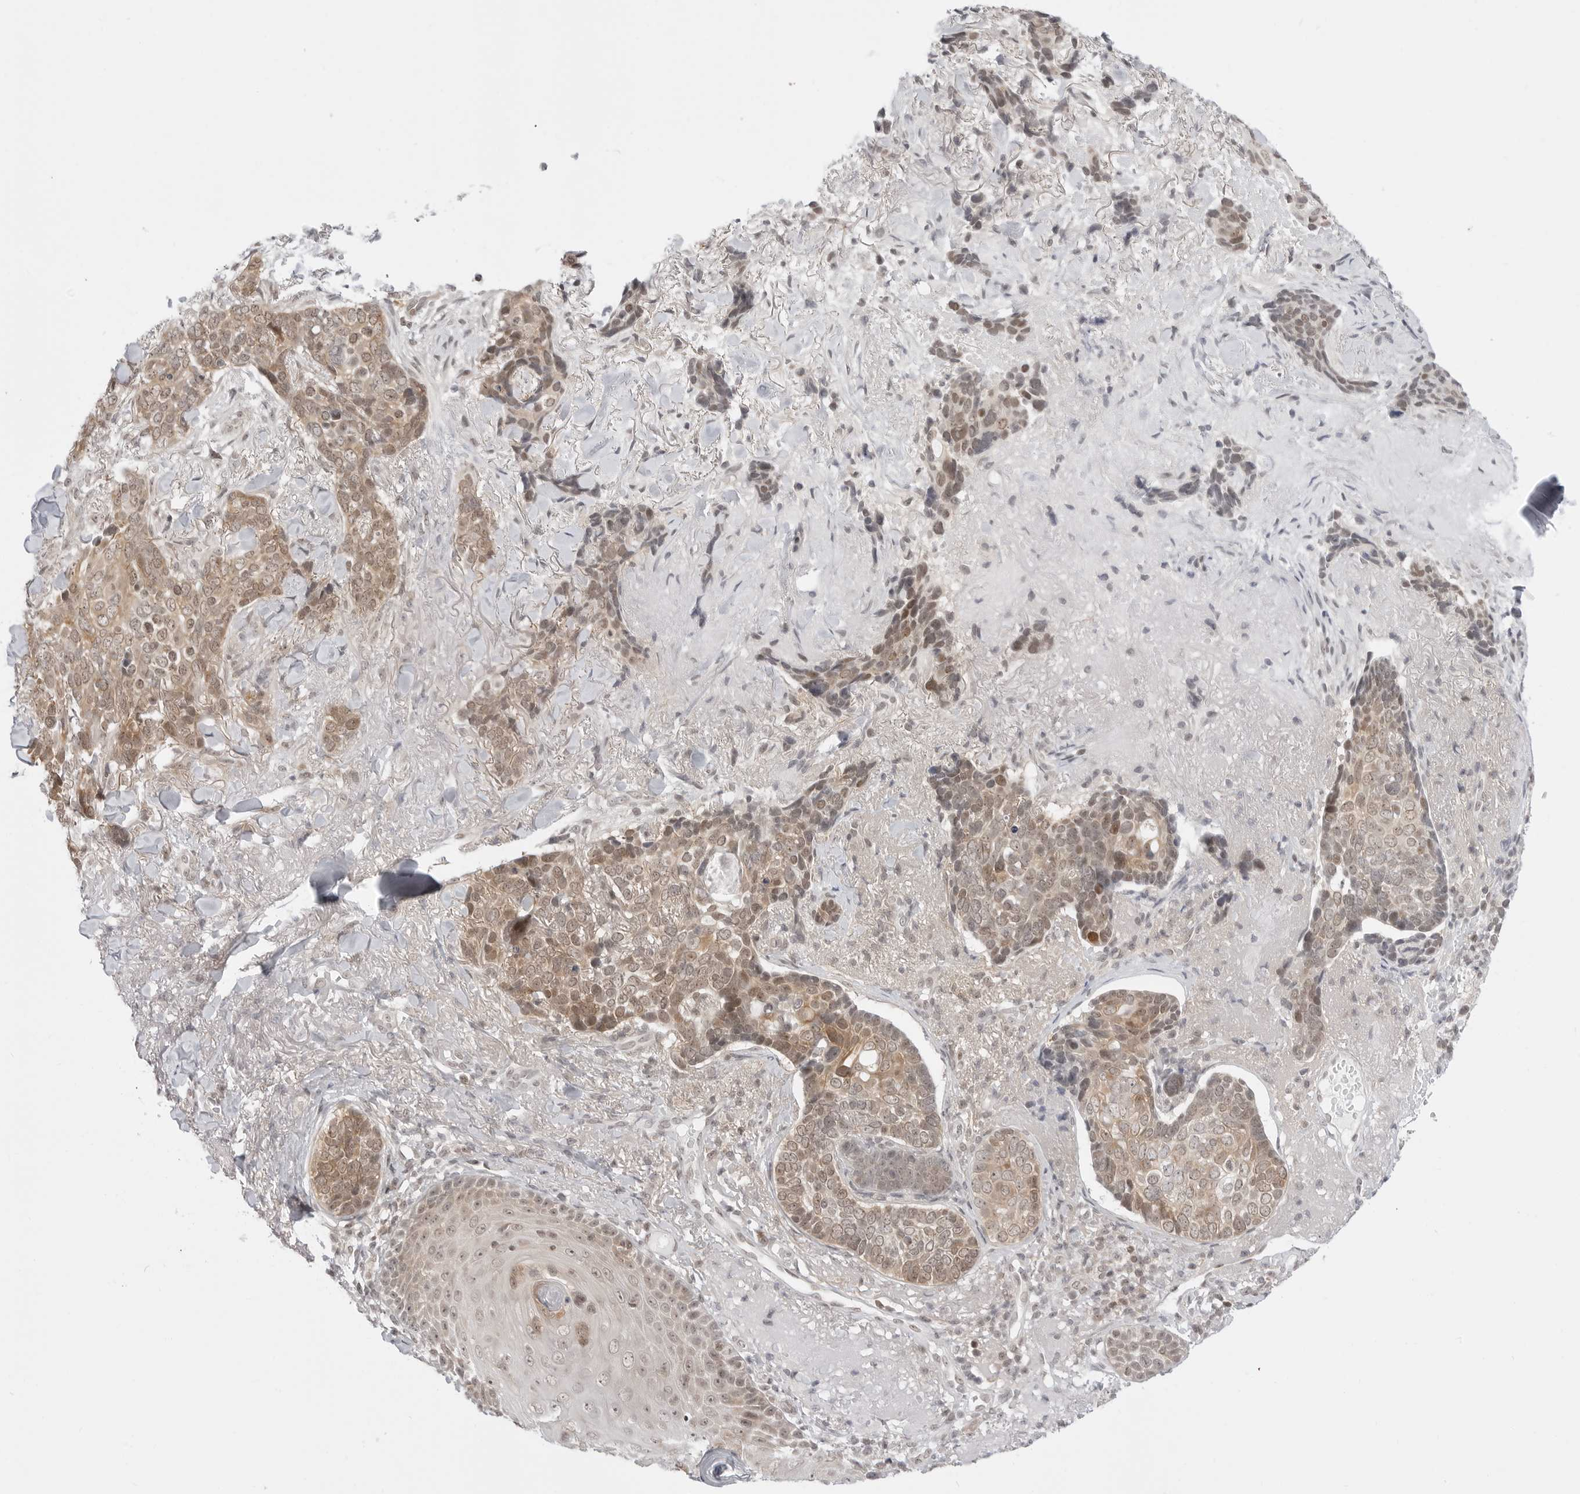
{"staining": {"intensity": "moderate", "quantity": "25%-75%", "location": "cytoplasmic/membranous,nuclear"}, "tissue": "skin cancer", "cell_type": "Tumor cells", "image_type": "cancer", "snomed": [{"axis": "morphology", "description": "Basal cell carcinoma"}, {"axis": "topography", "description": "Skin"}], "caption": "Protein expression analysis of human skin cancer (basal cell carcinoma) reveals moderate cytoplasmic/membranous and nuclear staining in about 25%-75% of tumor cells.", "gene": "PPP2R5C", "patient": {"sex": "female", "age": 82}}